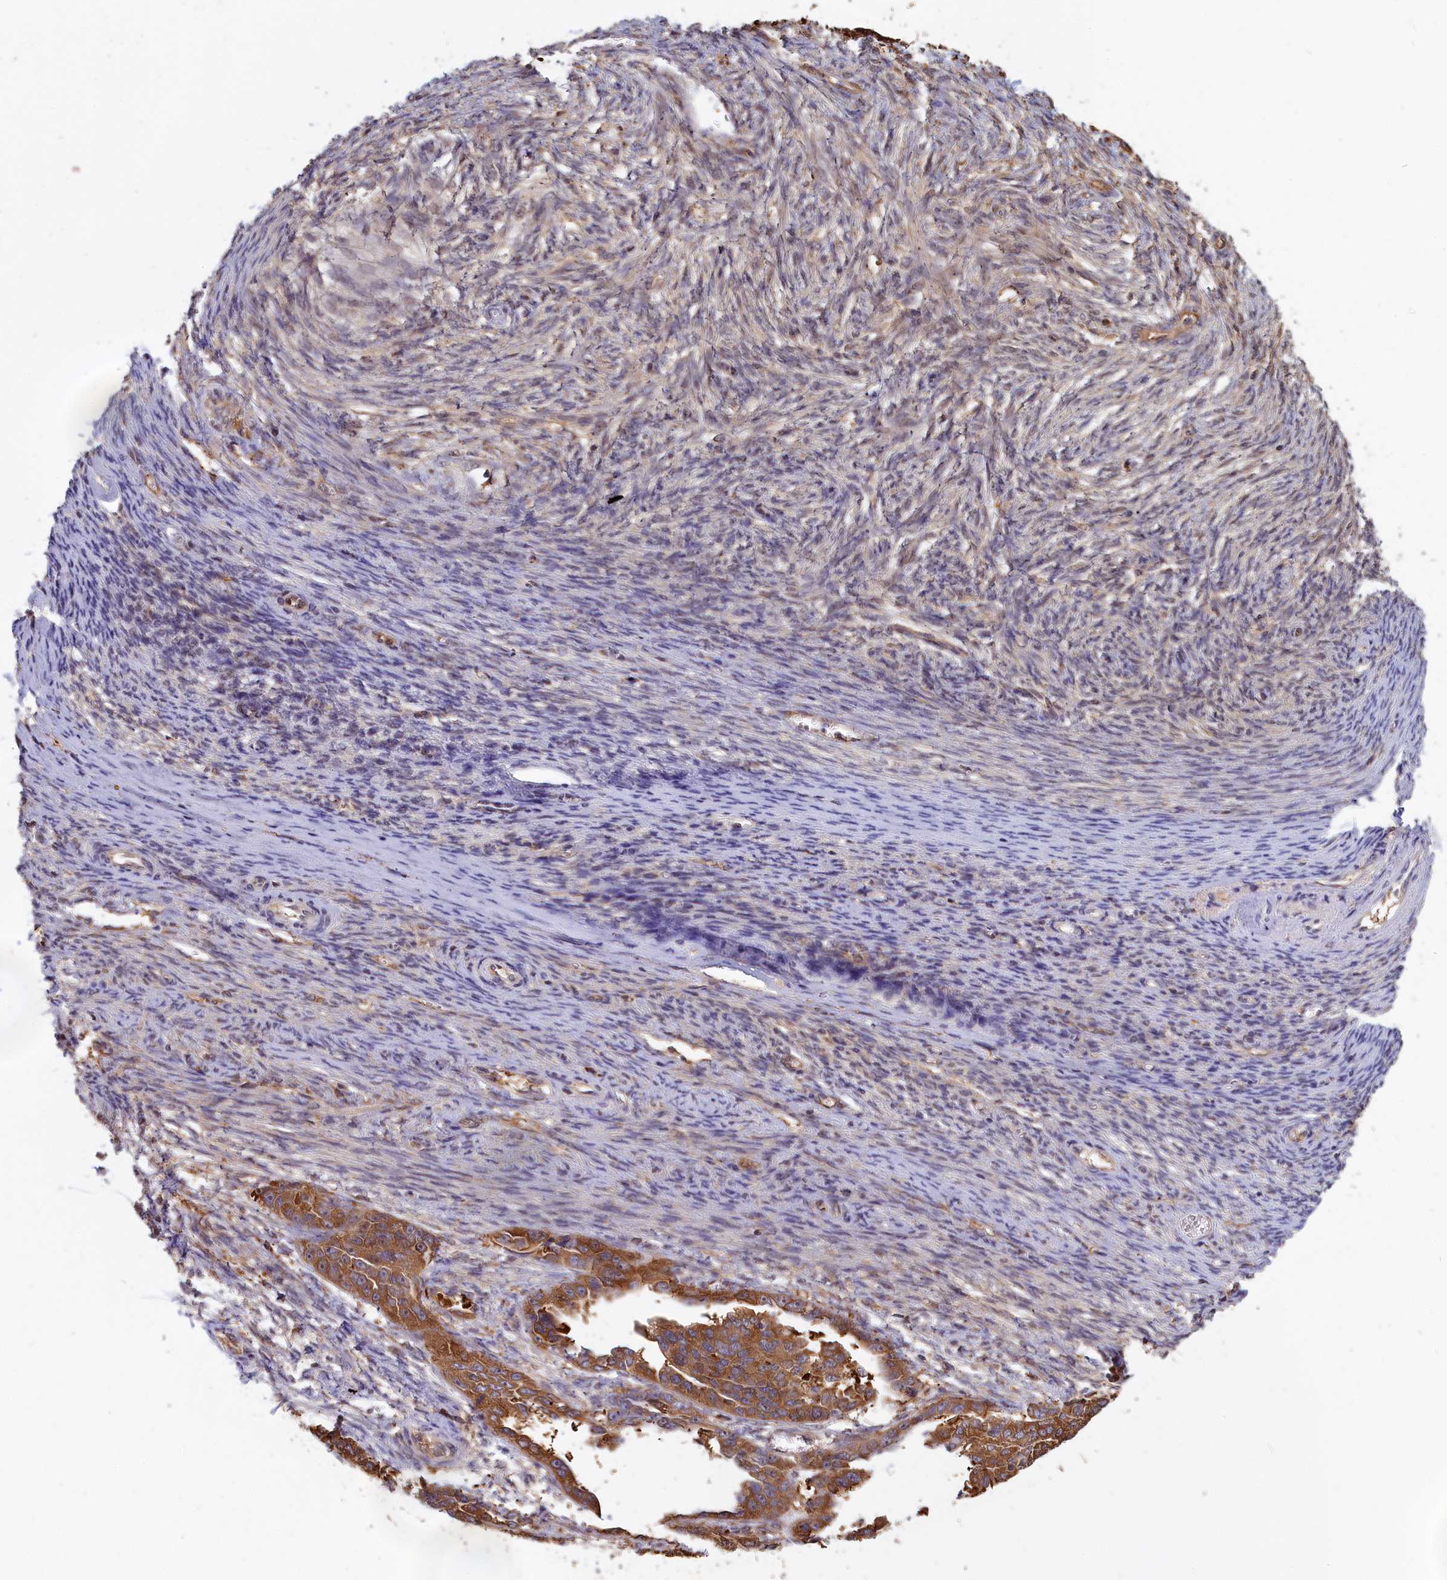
{"staining": {"intensity": "moderate", "quantity": ">75%", "location": "cytoplasmic/membranous"}, "tissue": "ovarian cancer", "cell_type": "Tumor cells", "image_type": "cancer", "snomed": [{"axis": "morphology", "description": "Cystadenocarcinoma, serous, NOS"}, {"axis": "topography", "description": "Ovary"}], "caption": "Protein positivity by immunohistochemistry reveals moderate cytoplasmic/membranous expression in about >75% of tumor cells in ovarian serous cystadenocarcinoma.", "gene": "ABCC8", "patient": {"sex": "female", "age": 44}}